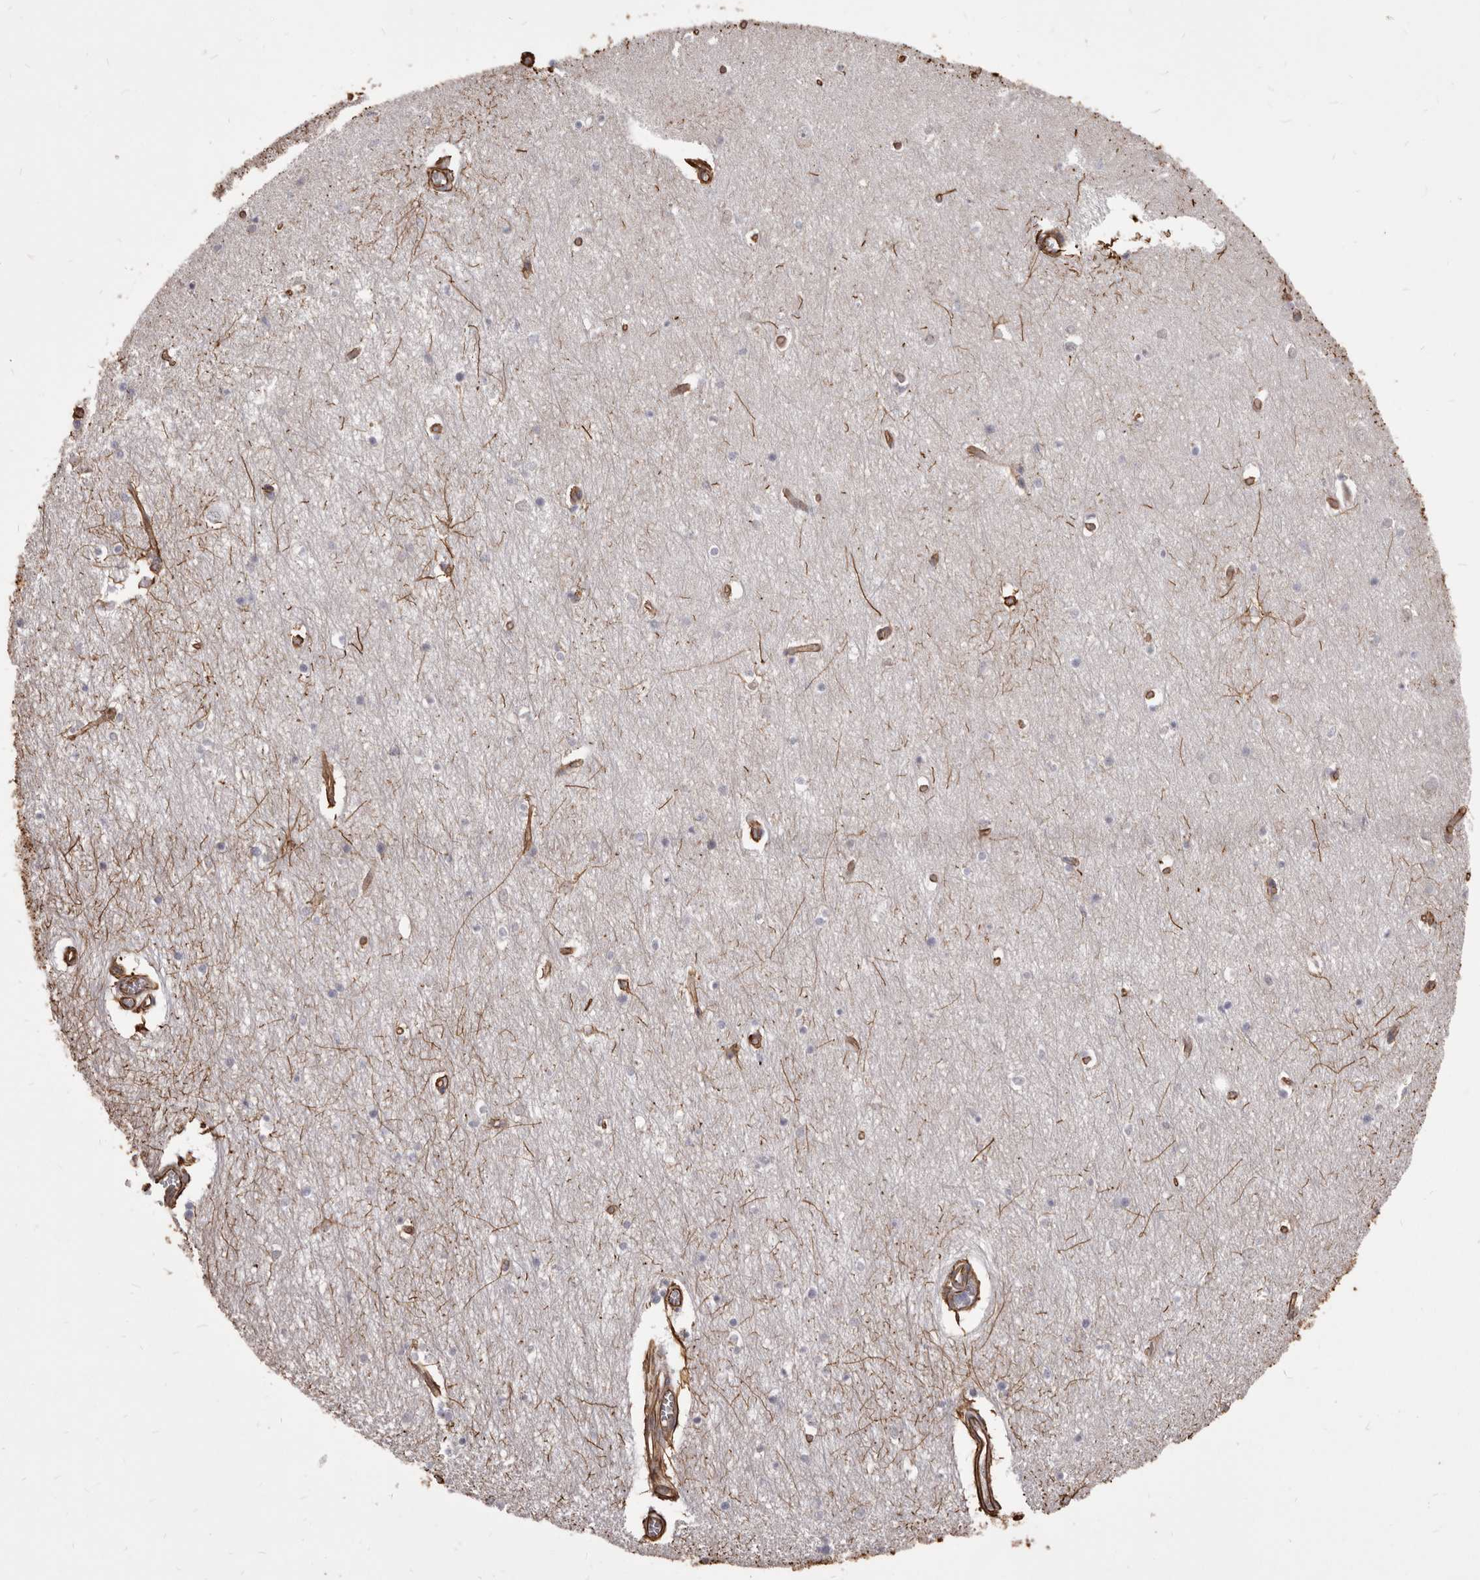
{"staining": {"intensity": "weak", "quantity": "<25%", "location": "cytoplasmic/membranous"}, "tissue": "hippocampus", "cell_type": "Glial cells", "image_type": "normal", "snomed": [{"axis": "morphology", "description": "Normal tissue, NOS"}, {"axis": "topography", "description": "Hippocampus"}], "caption": "This is an IHC image of normal hippocampus. There is no staining in glial cells.", "gene": "MTURN", "patient": {"sex": "male", "age": 70}}